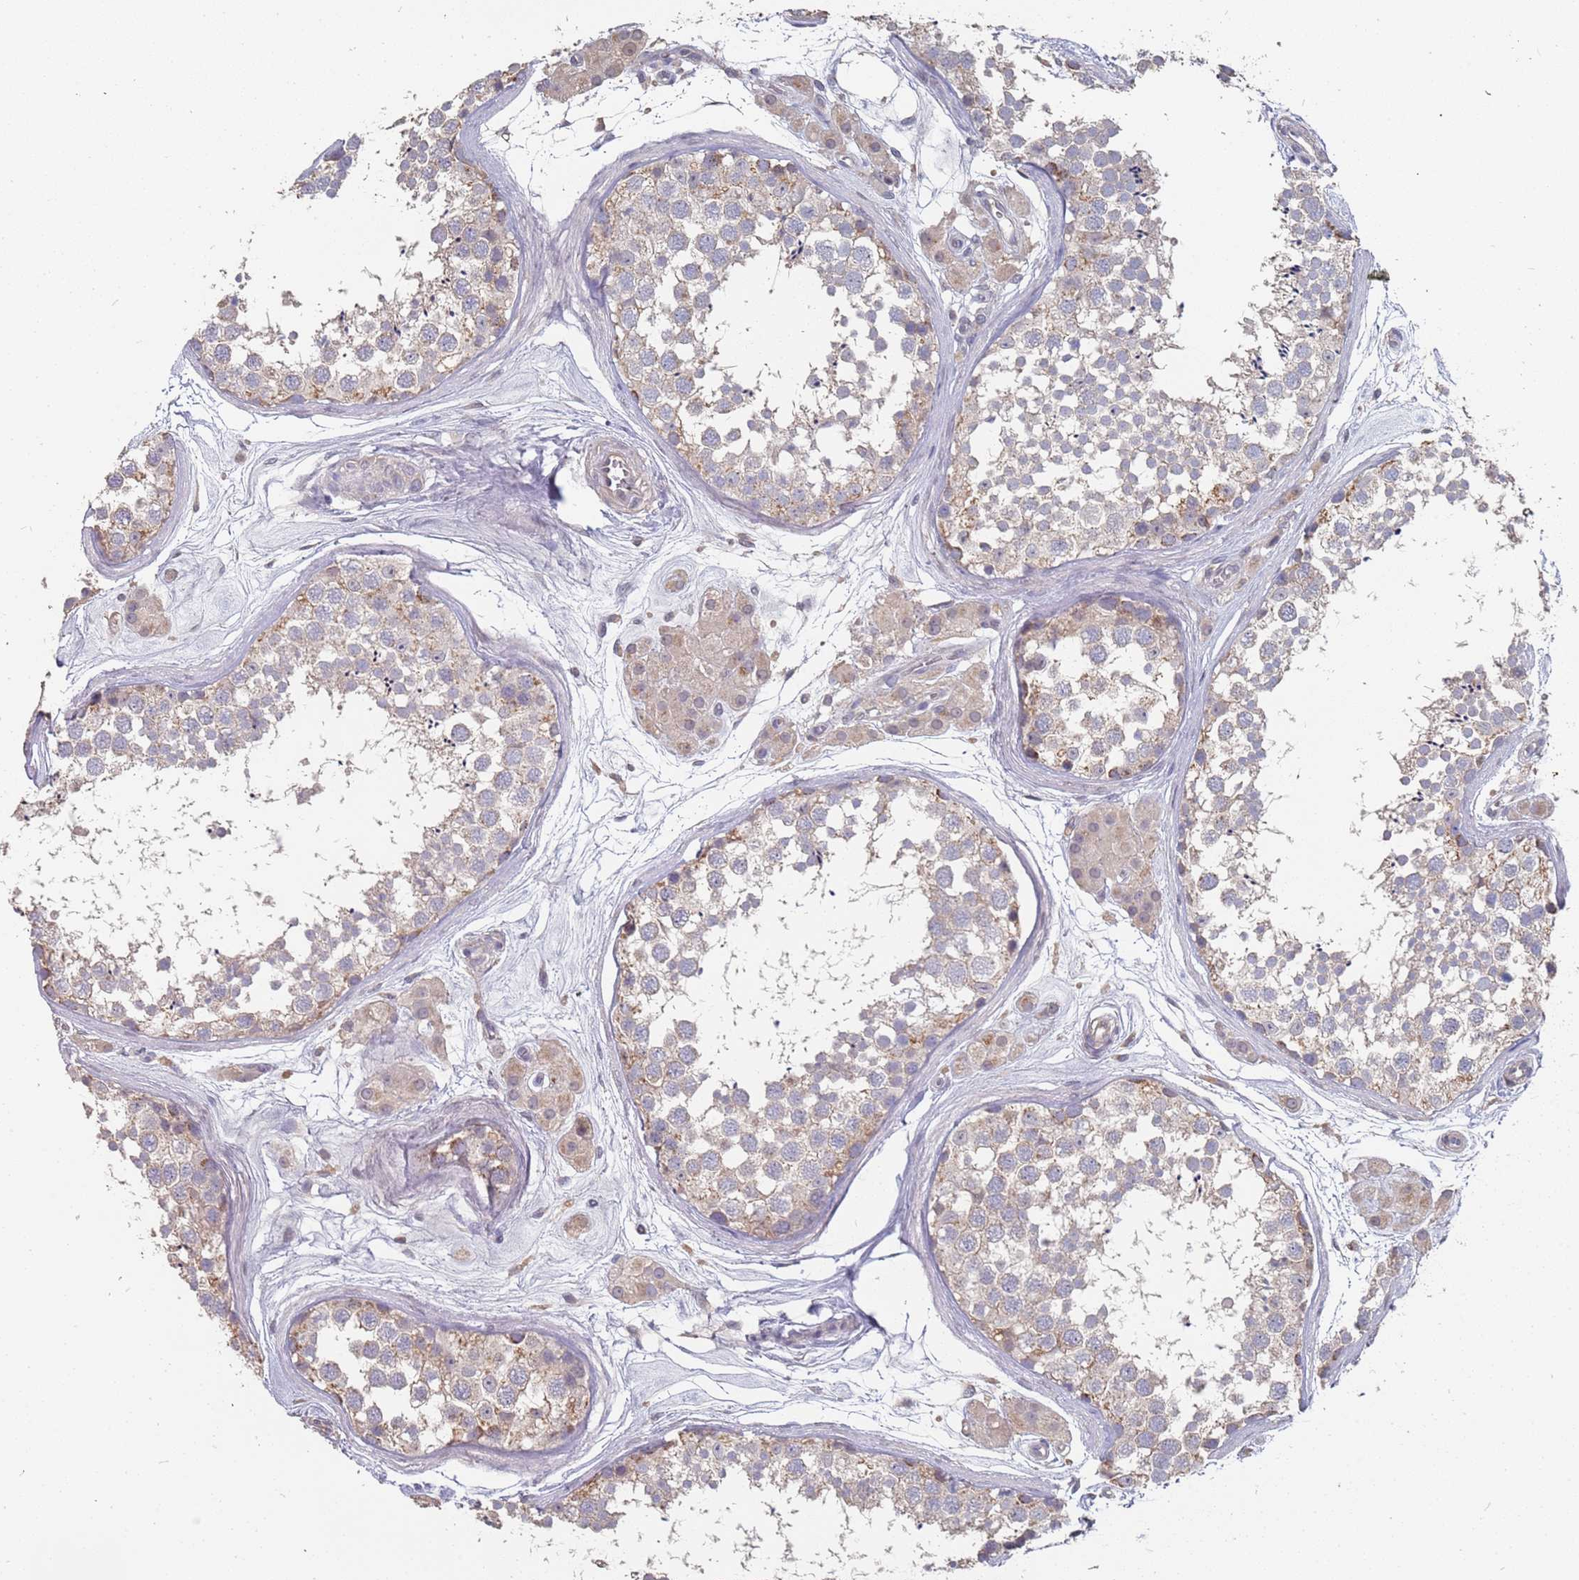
{"staining": {"intensity": "weak", "quantity": "25%-75%", "location": "cytoplasmic/membranous"}, "tissue": "testis", "cell_type": "Cells in seminiferous ducts", "image_type": "normal", "snomed": [{"axis": "morphology", "description": "Normal tissue, NOS"}, {"axis": "topography", "description": "Testis"}], "caption": "Unremarkable testis was stained to show a protein in brown. There is low levels of weak cytoplasmic/membranous staining in about 25%-75% of cells in seminiferous ducts. Nuclei are stained in blue.", "gene": "TCEANC2", "patient": {"sex": "male", "age": 56}}